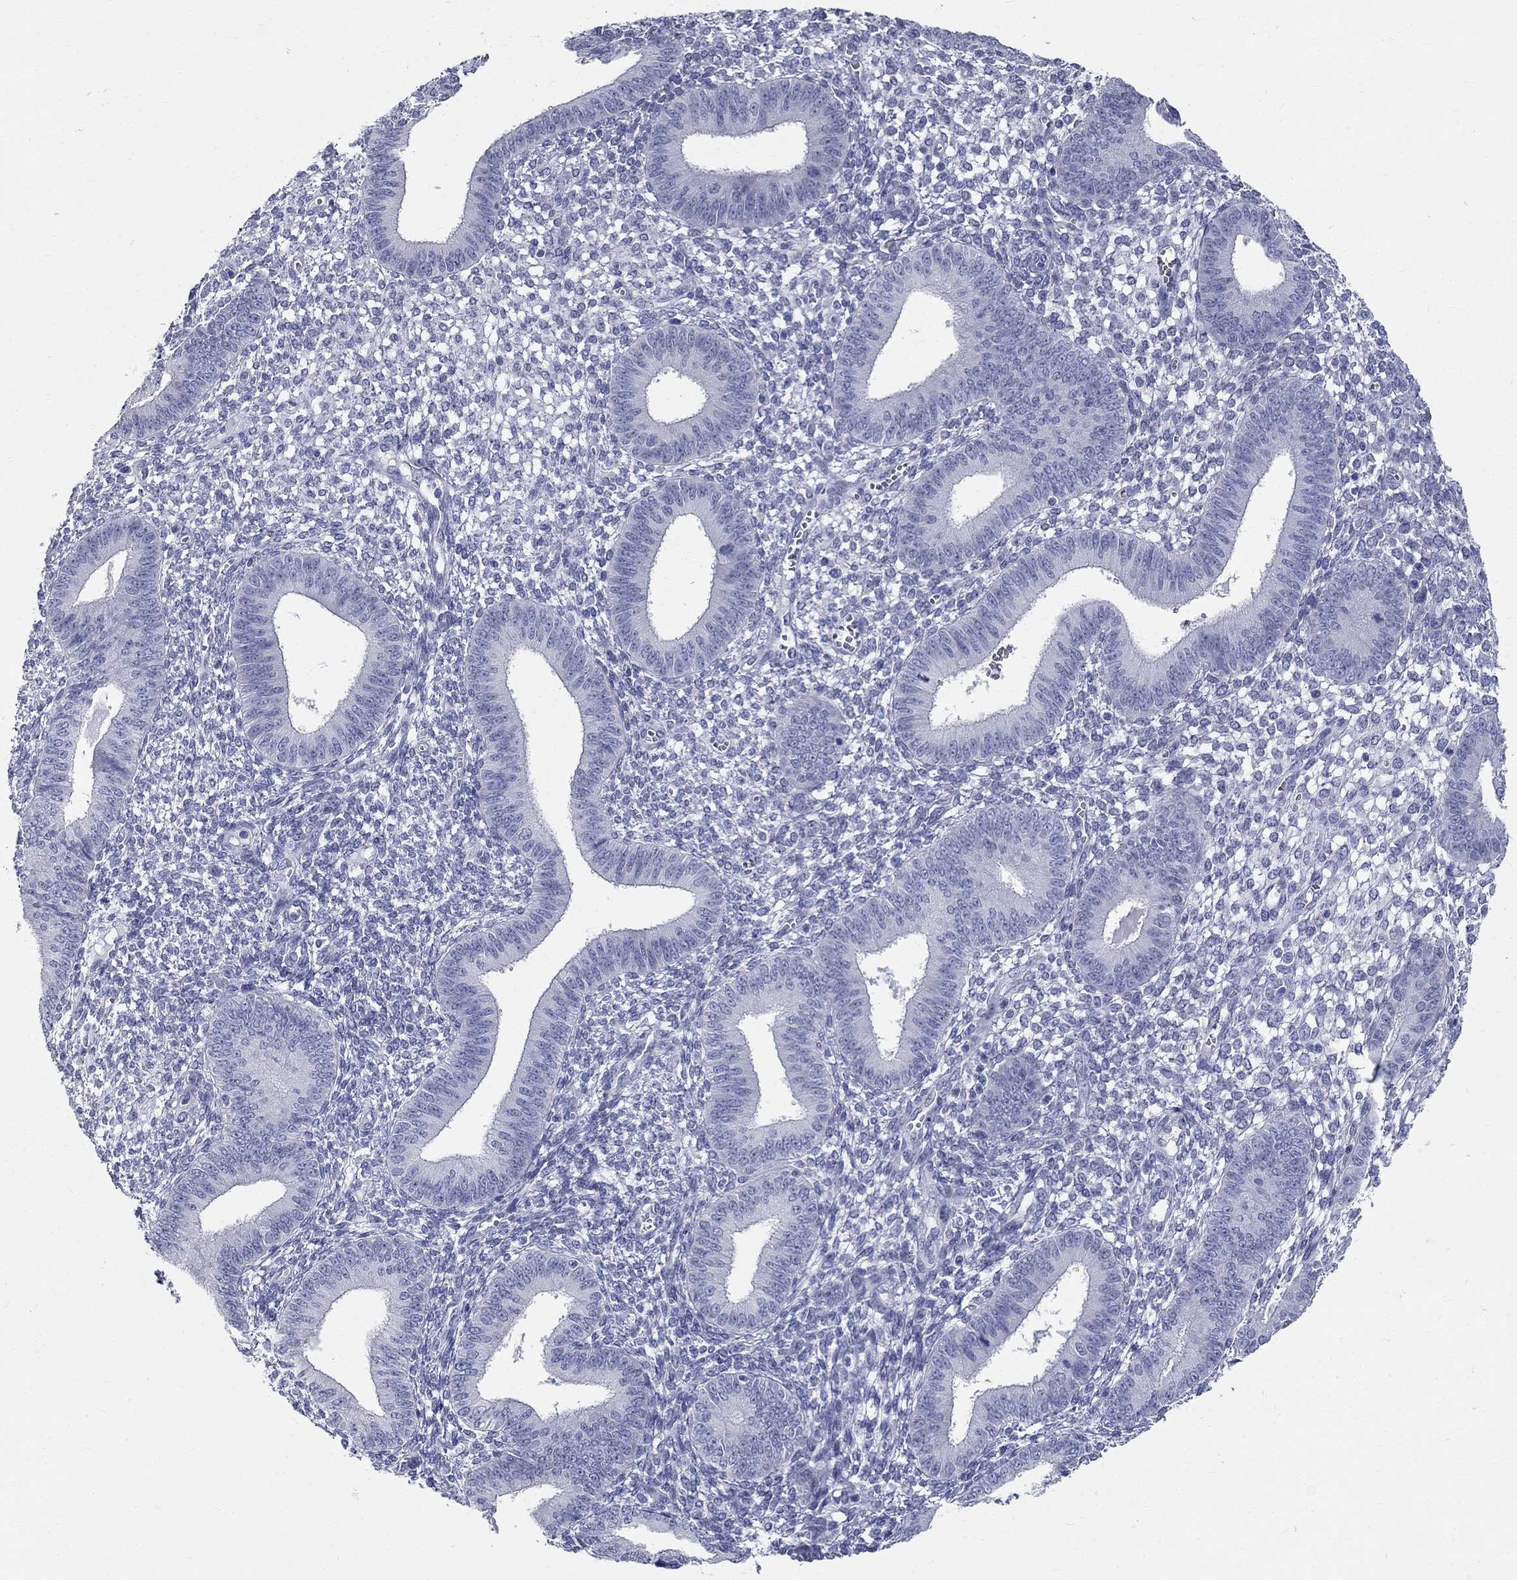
{"staining": {"intensity": "negative", "quantity": "none", "location": "none"}, "tissue": "endometrium", "cell_type": "Cells in endometrial stroma", "image_type": "normal", "snomed": [{"axis": "morphology", "description": "Normal tissue, NOS"}, {"axis": "topography", "description": "Endometrium"}], "caption": "IHC image of unremarkable endometrium: endometrium stained with DAB (3,3'-diaminobenzidine) demonstrates no significant protein positivity in cells in endometrial stroma. The staining is performed using DAB brown chromogen with nuclei counter-stained in using hematoxylin.", "gene": "TGM4", "patient": {"sex": "female", "age": 42}}